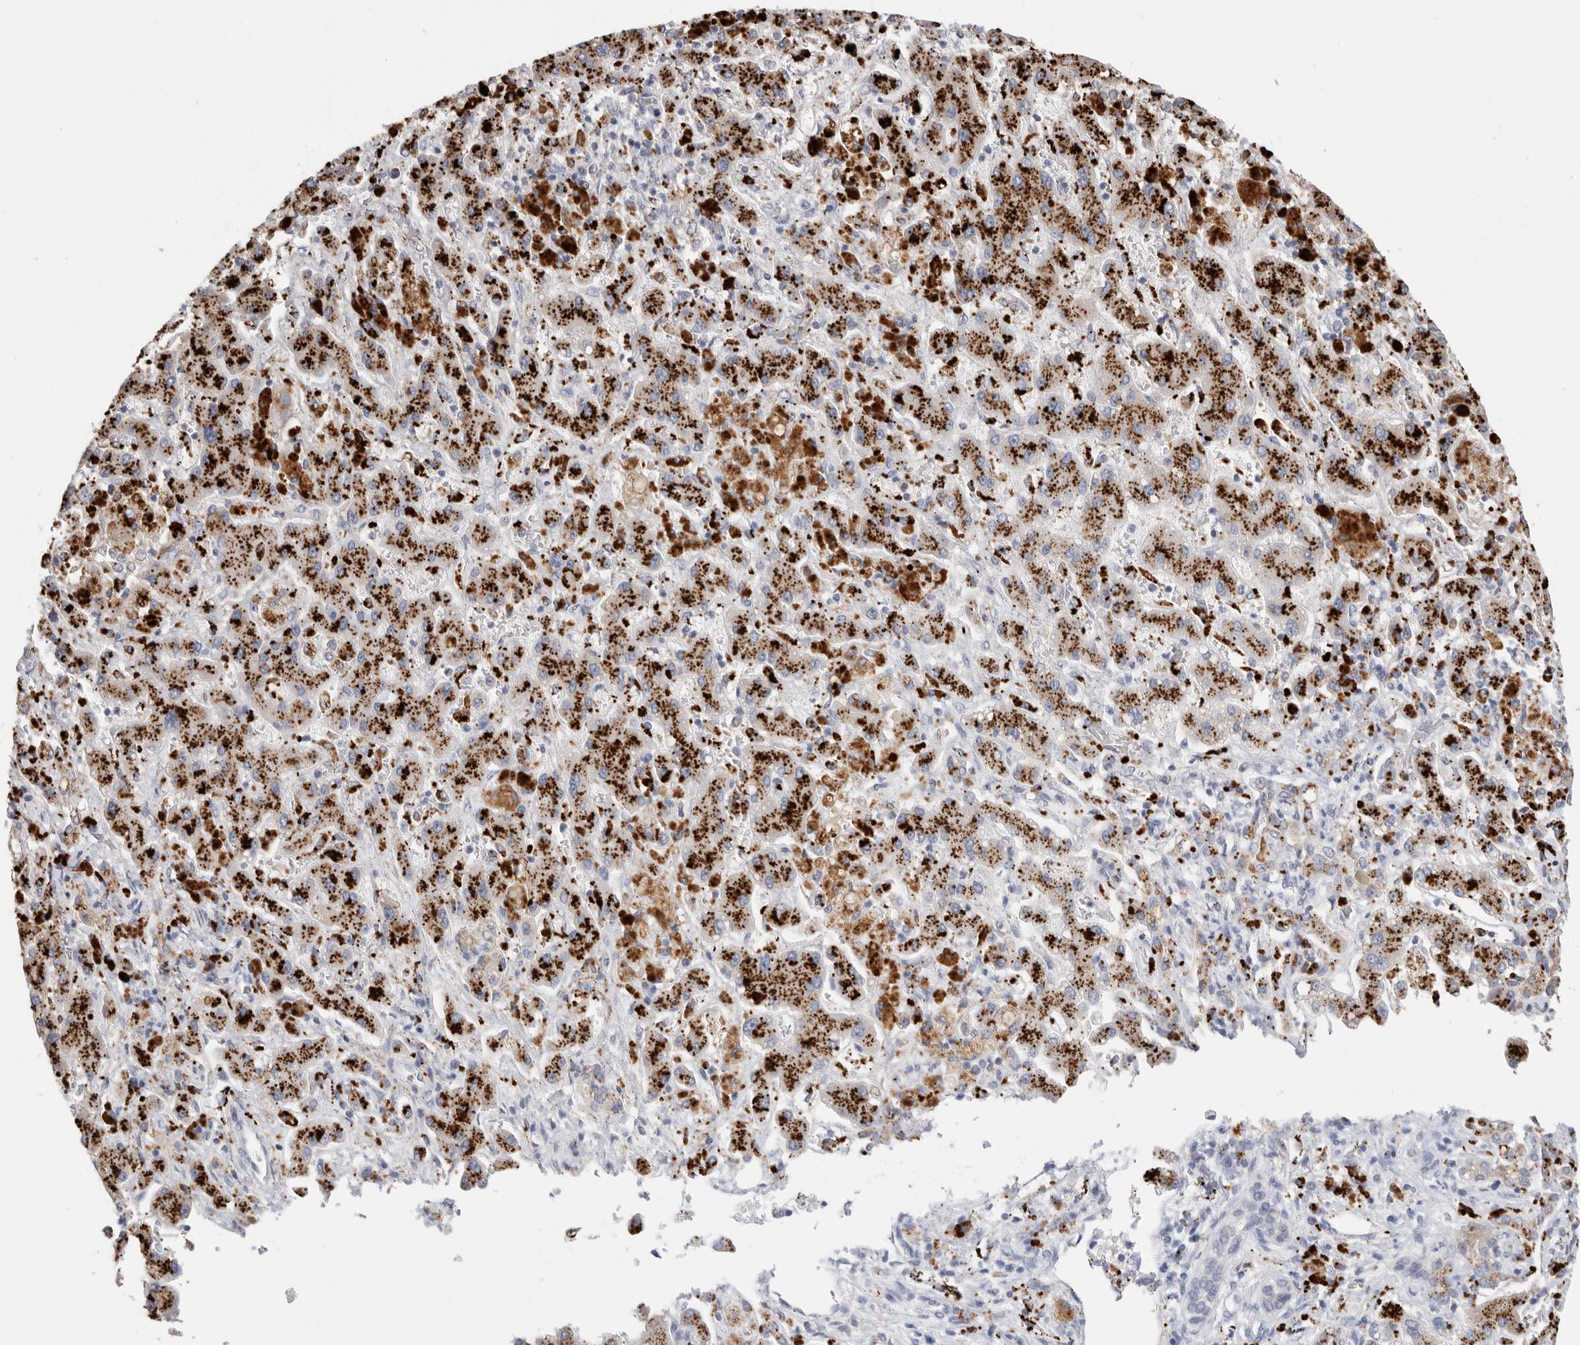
{"staining": {"intensity": "strong", "quantity": ">75%", "location": "cytoplasmic/membranous"}, "tissue": "liver cancer", "cell_type": "Tumor cells", "image_type": "cancer", "snomed": [{"axis": "morphology", "description": "Cholangiocarcinoma"}, {"axis": "topography", "description": "Liver"}], "caption": "Immunohistochemical staining of cholangiocarcinoma (liver) shows high levels of strong cytoplasmic/membranous protein expression in approximately >75% of tumor cells. Immunohistochemistry (ihc) stains the protein in brown and the nuclei are stained blue.", "gene": "GGH", "patient": {"sex": "male", "age": 50}}